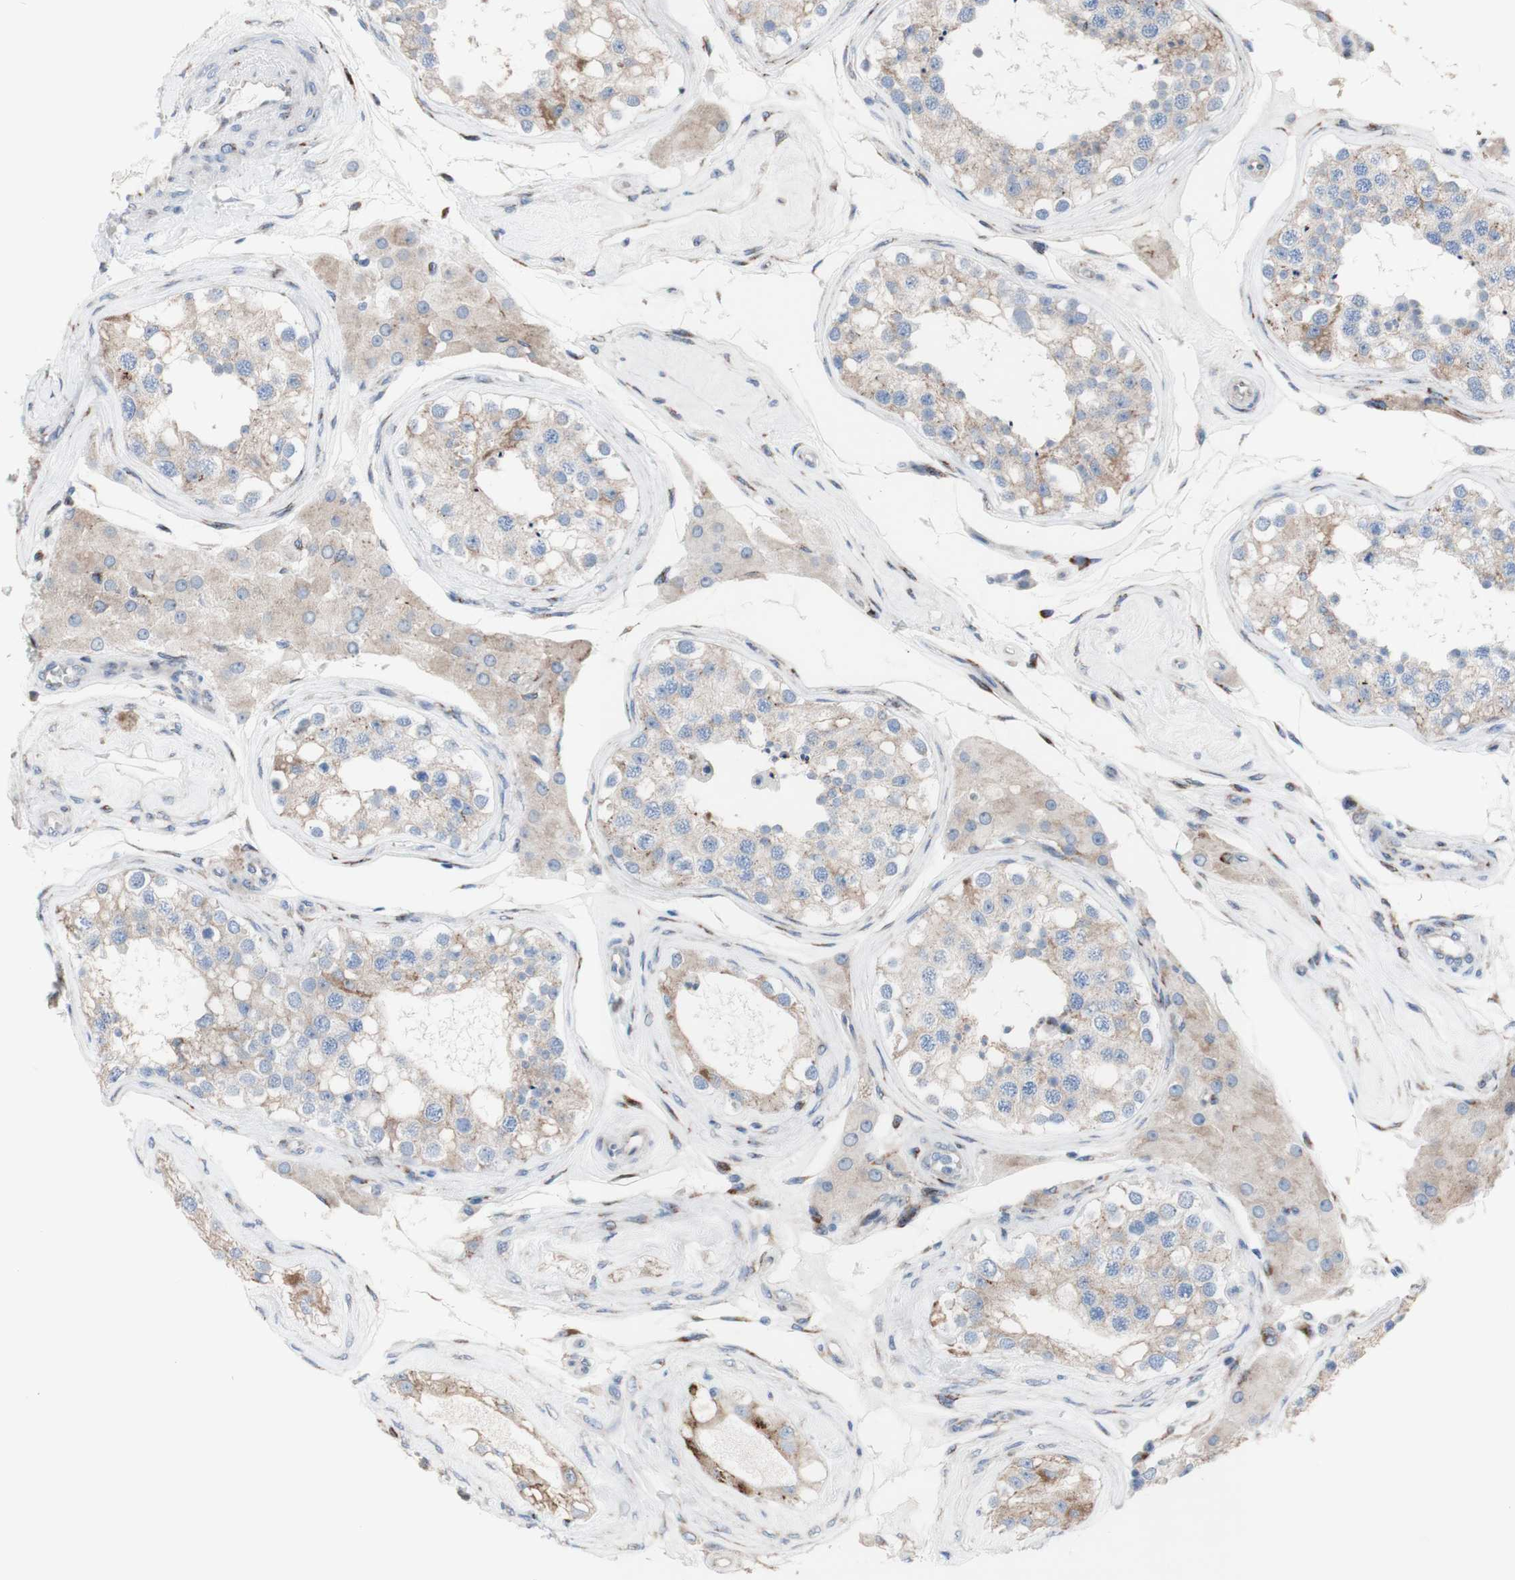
{"staining": {"intensity": "weak", "quantity": ">75%", "location": "cytoplasmic/membranous"}, "tissue": "testis", "cell_type": "Cells in seminiferous ducts", "image_type": "normal", "snomed": [{"axis": "morphology", "description": "Normal tissue, NOS"}, {"axis": "topography", "description": "Testis"}], "caption": "The image reveals immunohistochemical staining of benign testis. There is weak cytoplasmic/membranous staining is identified in about >75% of cells in seminiferous ducts.", "gene": "AGPAT5", "patient": {"sex": "male", "age": 68}}